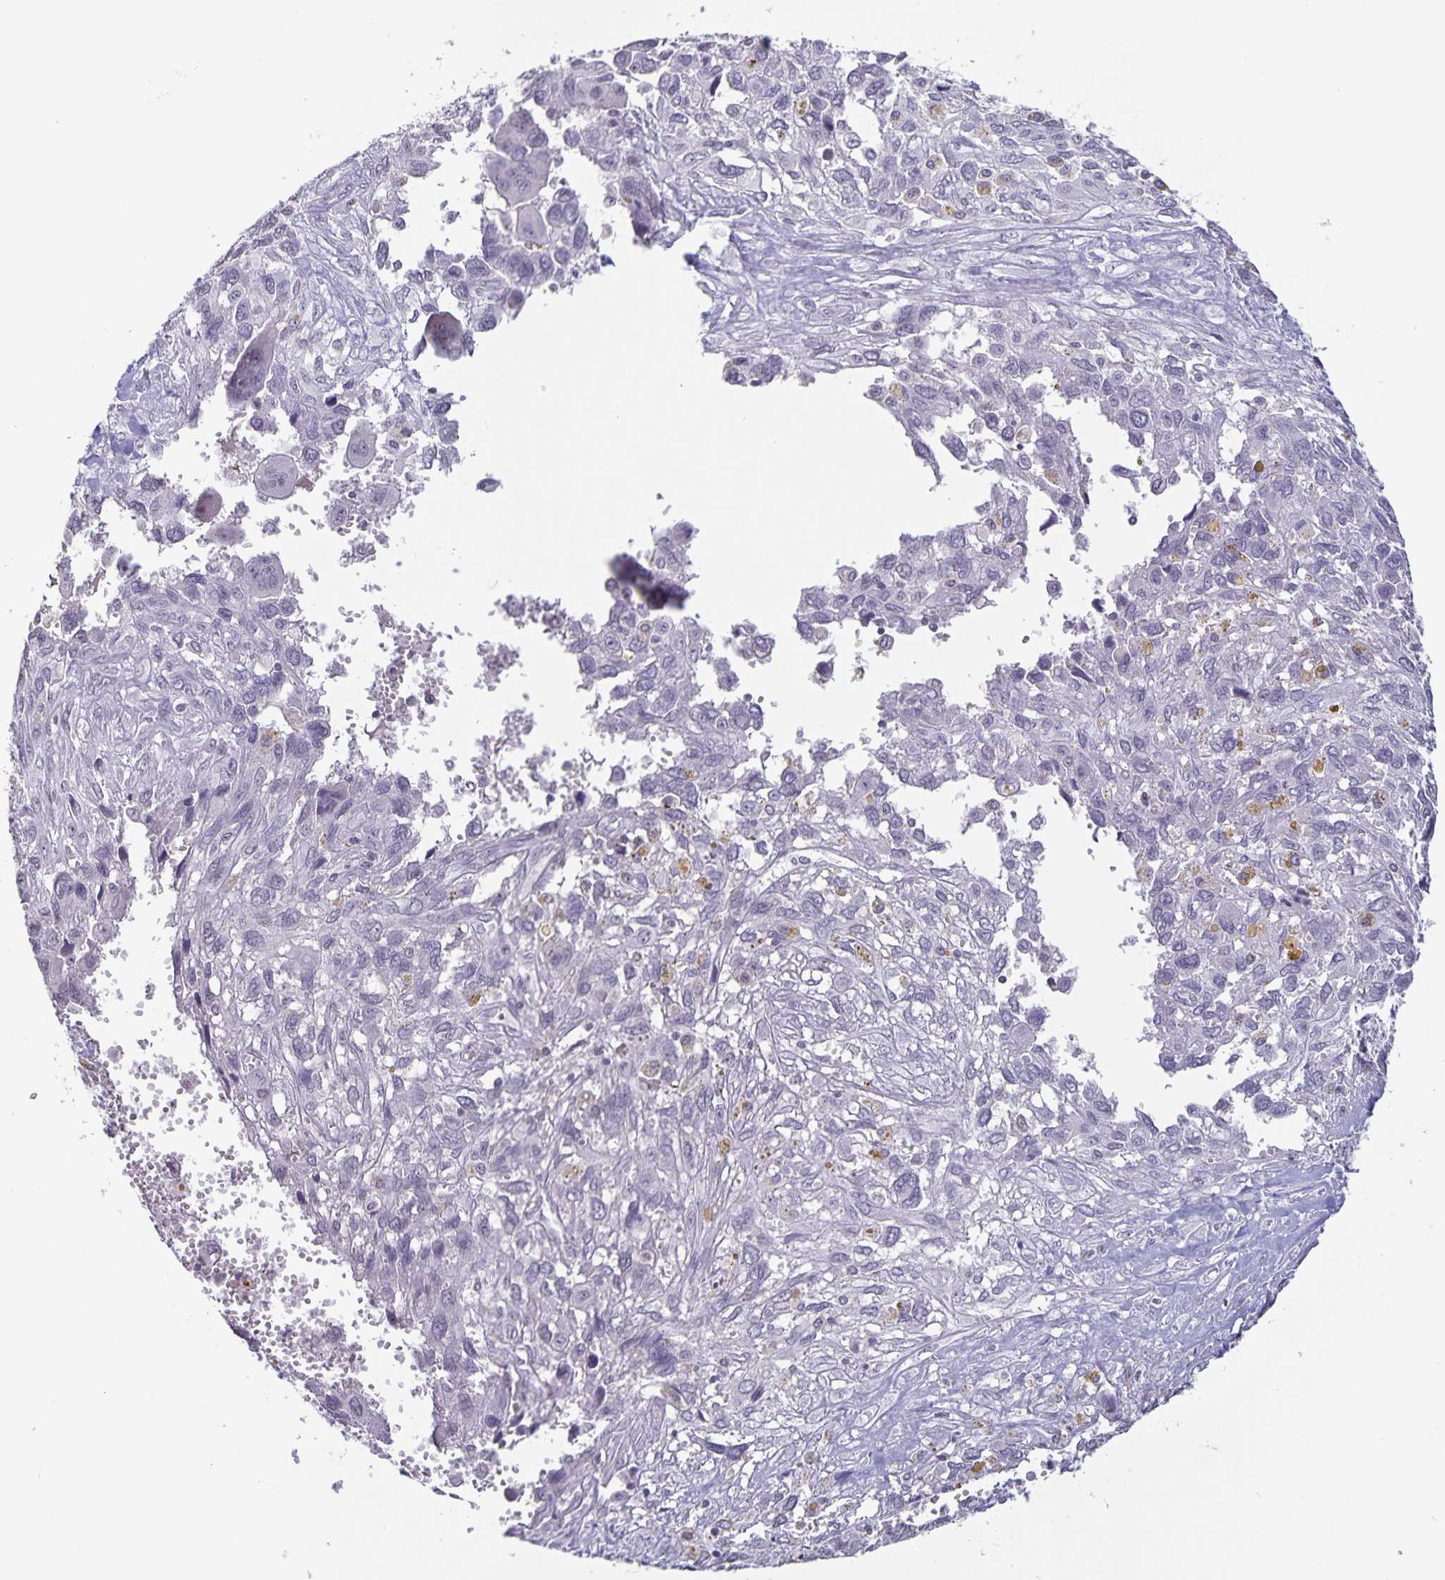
{"staining": {"intensity": "negative", "quantity": "none", "location": "none"}, "tissue": "pancreatic cancer", "cell_type": "Tumor cells", "image_type": "cancer", "snomed": [{"axis": "morphology", "description": "Adenocarcinoma, NOS"}, {"axis": "topography", "description": "Pancreas"}], "caption": "Protein analysis of adenocarcinoma (pancreatic) demonstrates no significant expression in tumor cells.", "gene": "AQP4", "patient": {"sex": "female", "age": 47}}